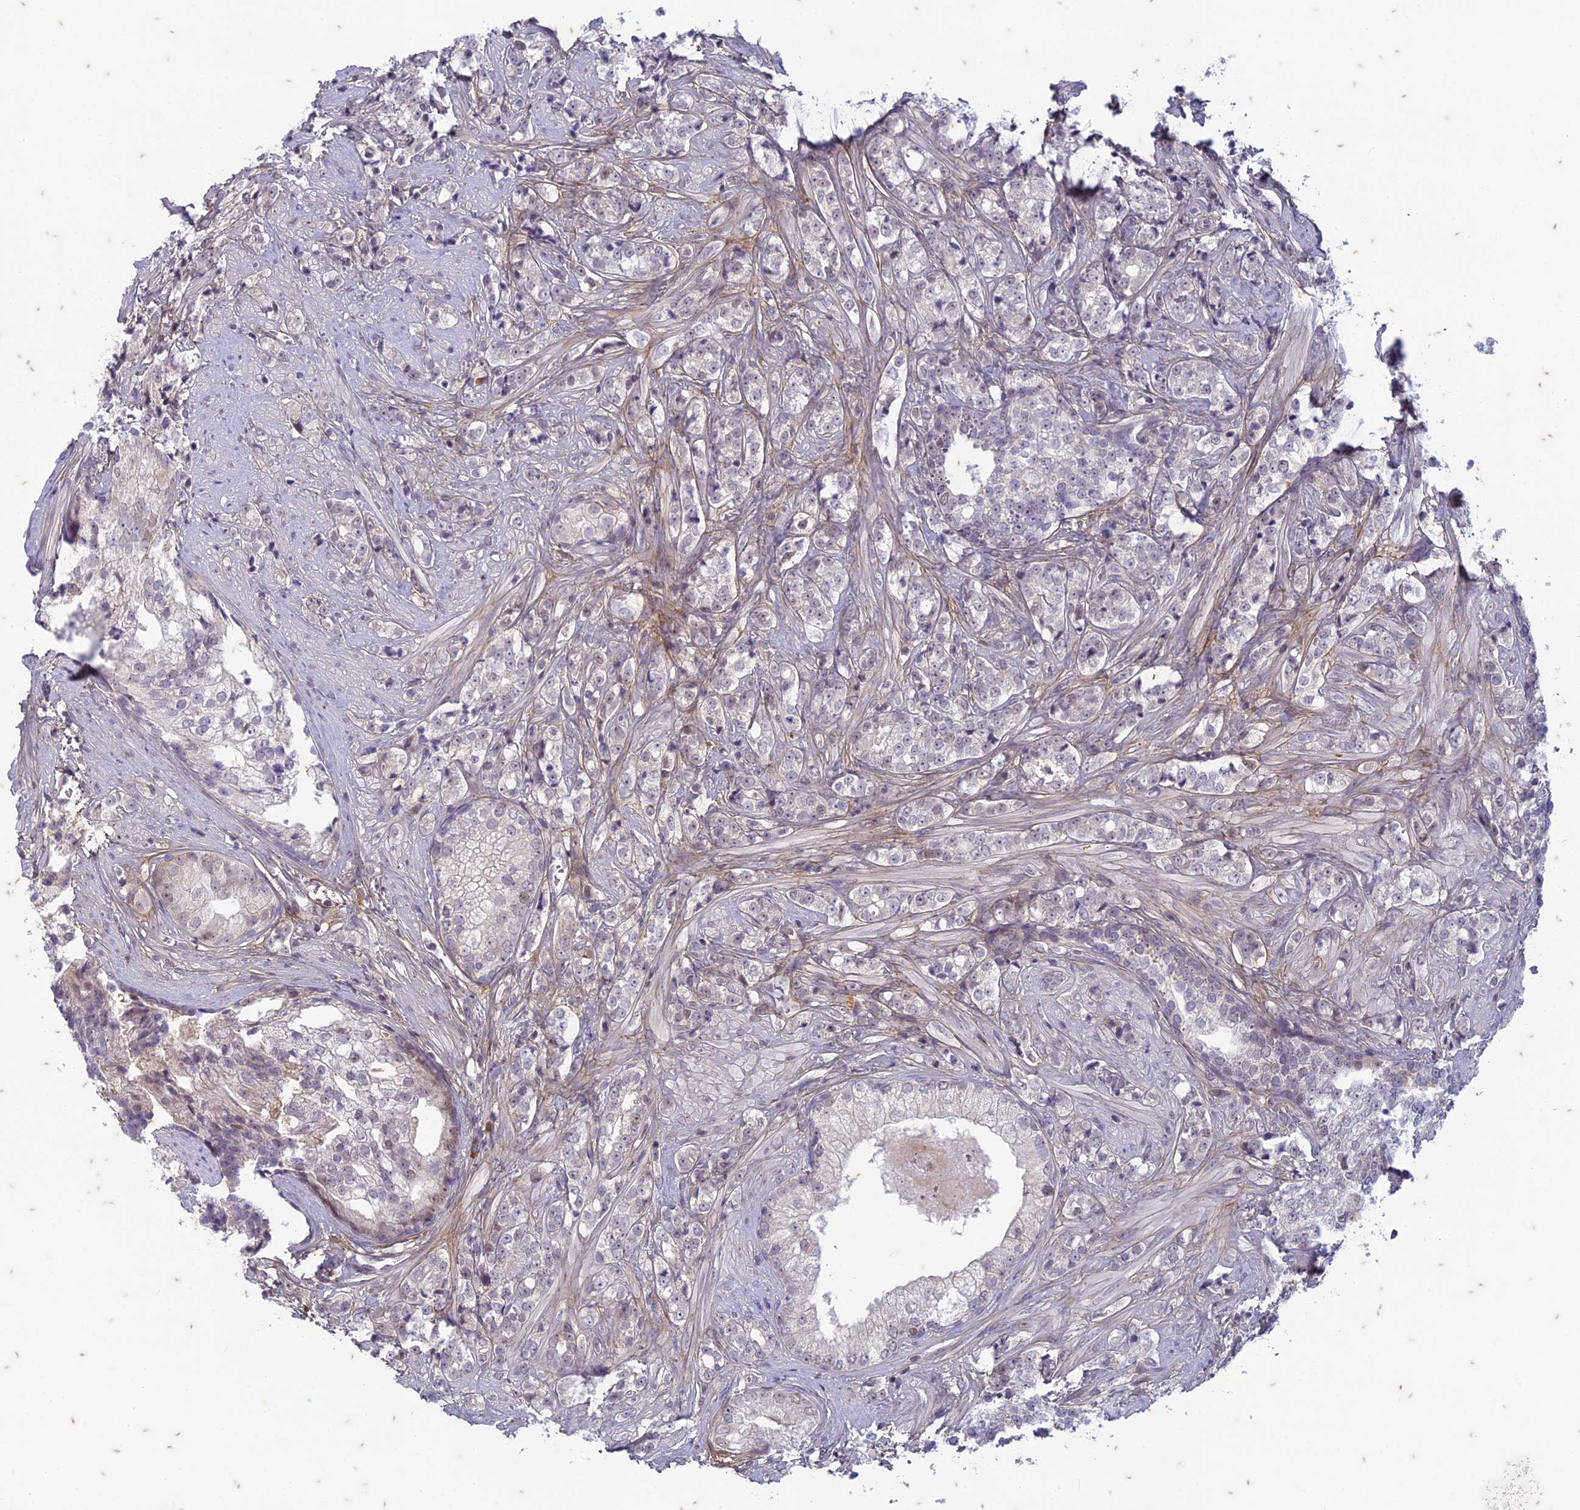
{"staining": {"intensity": "negative", "quantity": "none", "location": "none"}, "tissue": "prostate cancer", "cell_type": "Tumor cells", "image_type": "cancer", "snomed": [{"axis": "morphology", "description": "Adenocarcinoma, High grade"}, {"axis": "topography", "description": "Prostate"}], "caption": "This is an immunohistochemistry histopathology image of prostate cancer. There is no positivity in tumor cells.", "gene": "PABPN1L", "patient": {"sex": "male", "age": 69}}